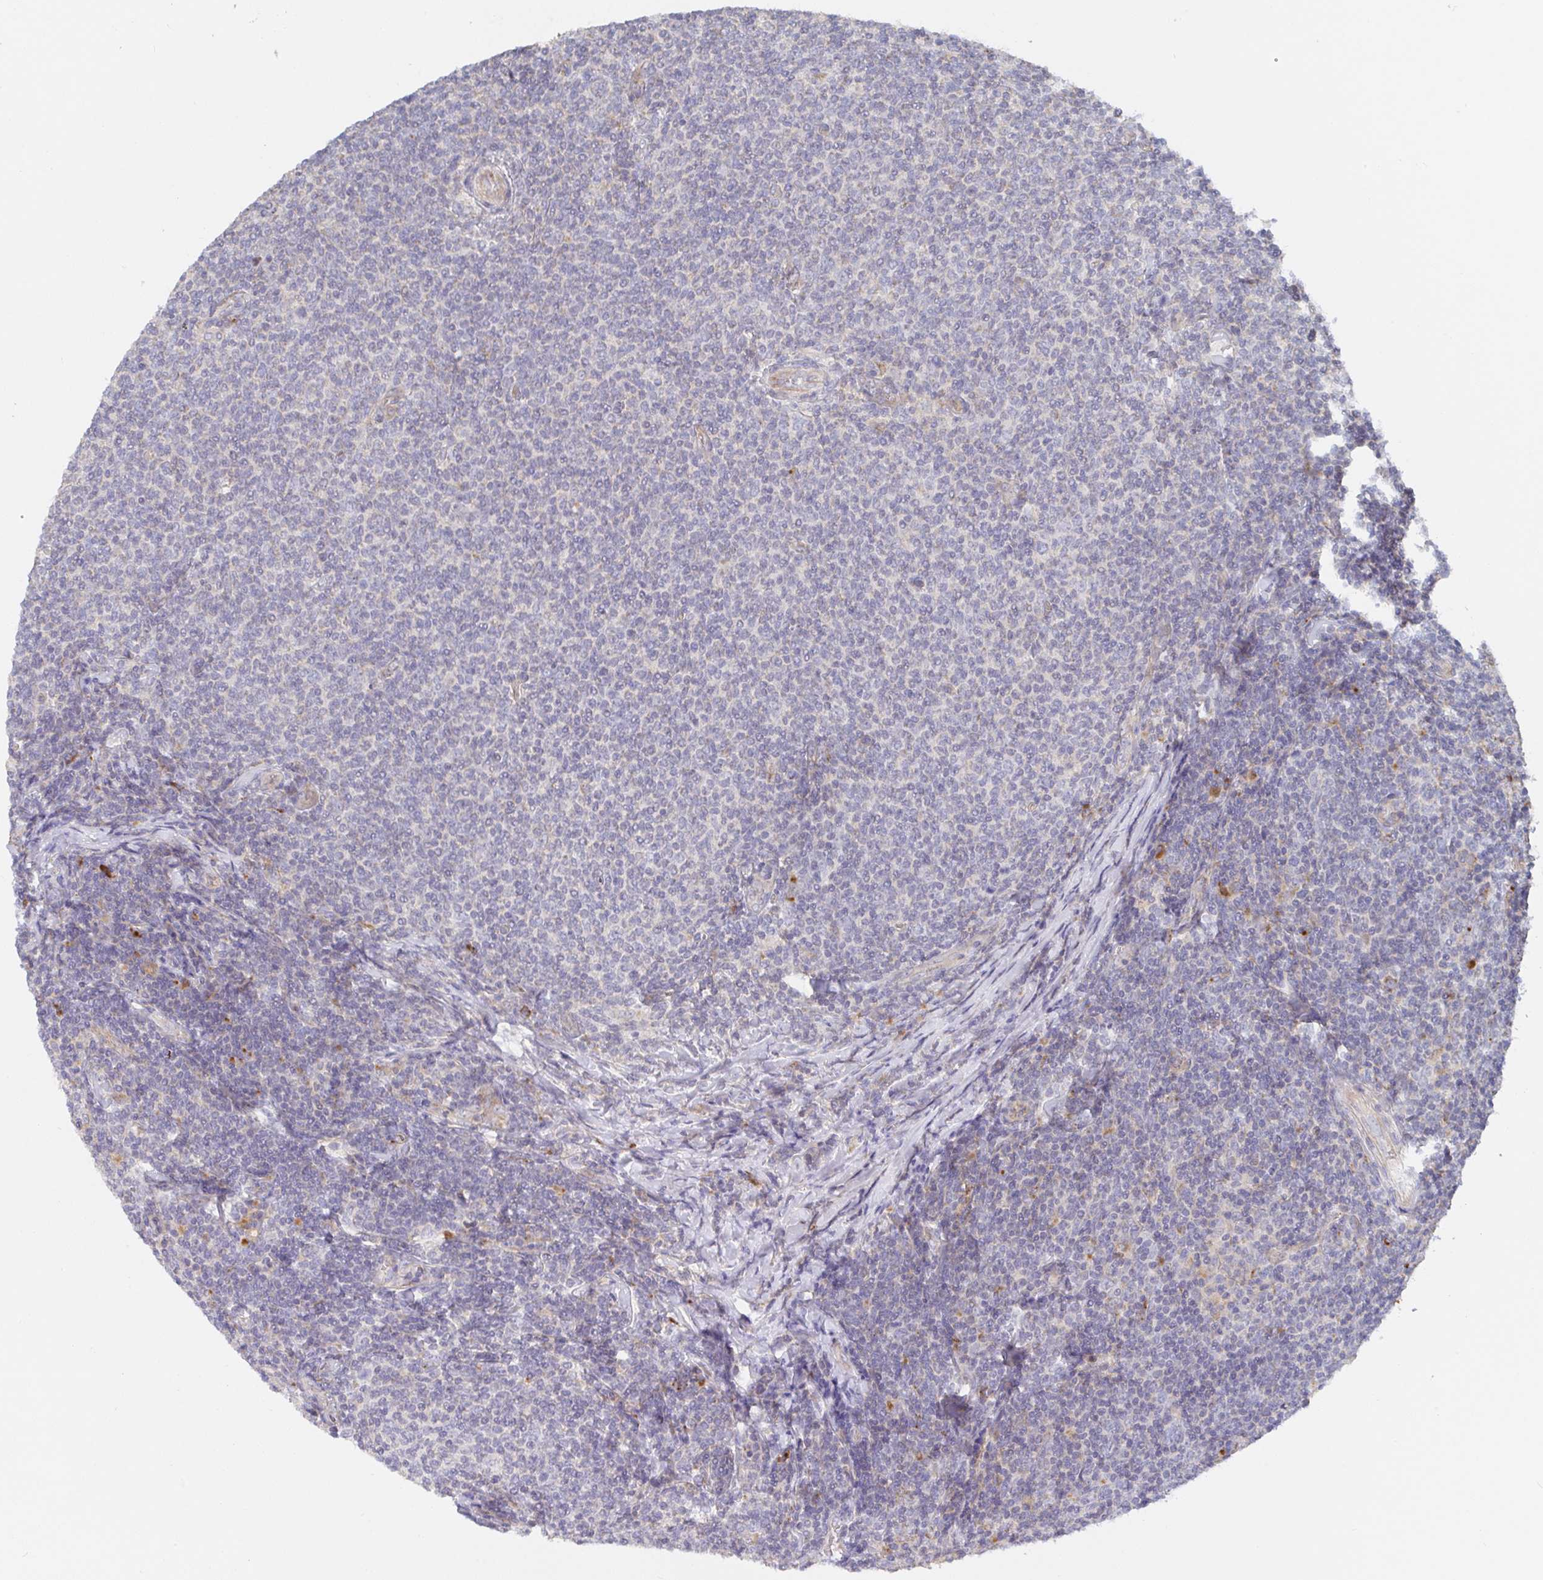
{"staining": {"intensity": "negative", "quantity": "none", "location": "none"}, "tissue": "lymphoma", "cell_type": "Tumor cells", "image_type": "cancer", "snomed": [{"axis": "morphology", "description": "Malignant lymphoma, non-Hodgkin's type, Low grade"}, {"axis": "topography", "description": "Lymph node"}], "caption": "This is an IHC photomicrograph of human lymphoma. There is no expression in tumor cells.", "gene": "IRAK2", "patient": {"sex": "male", "age": 52}}